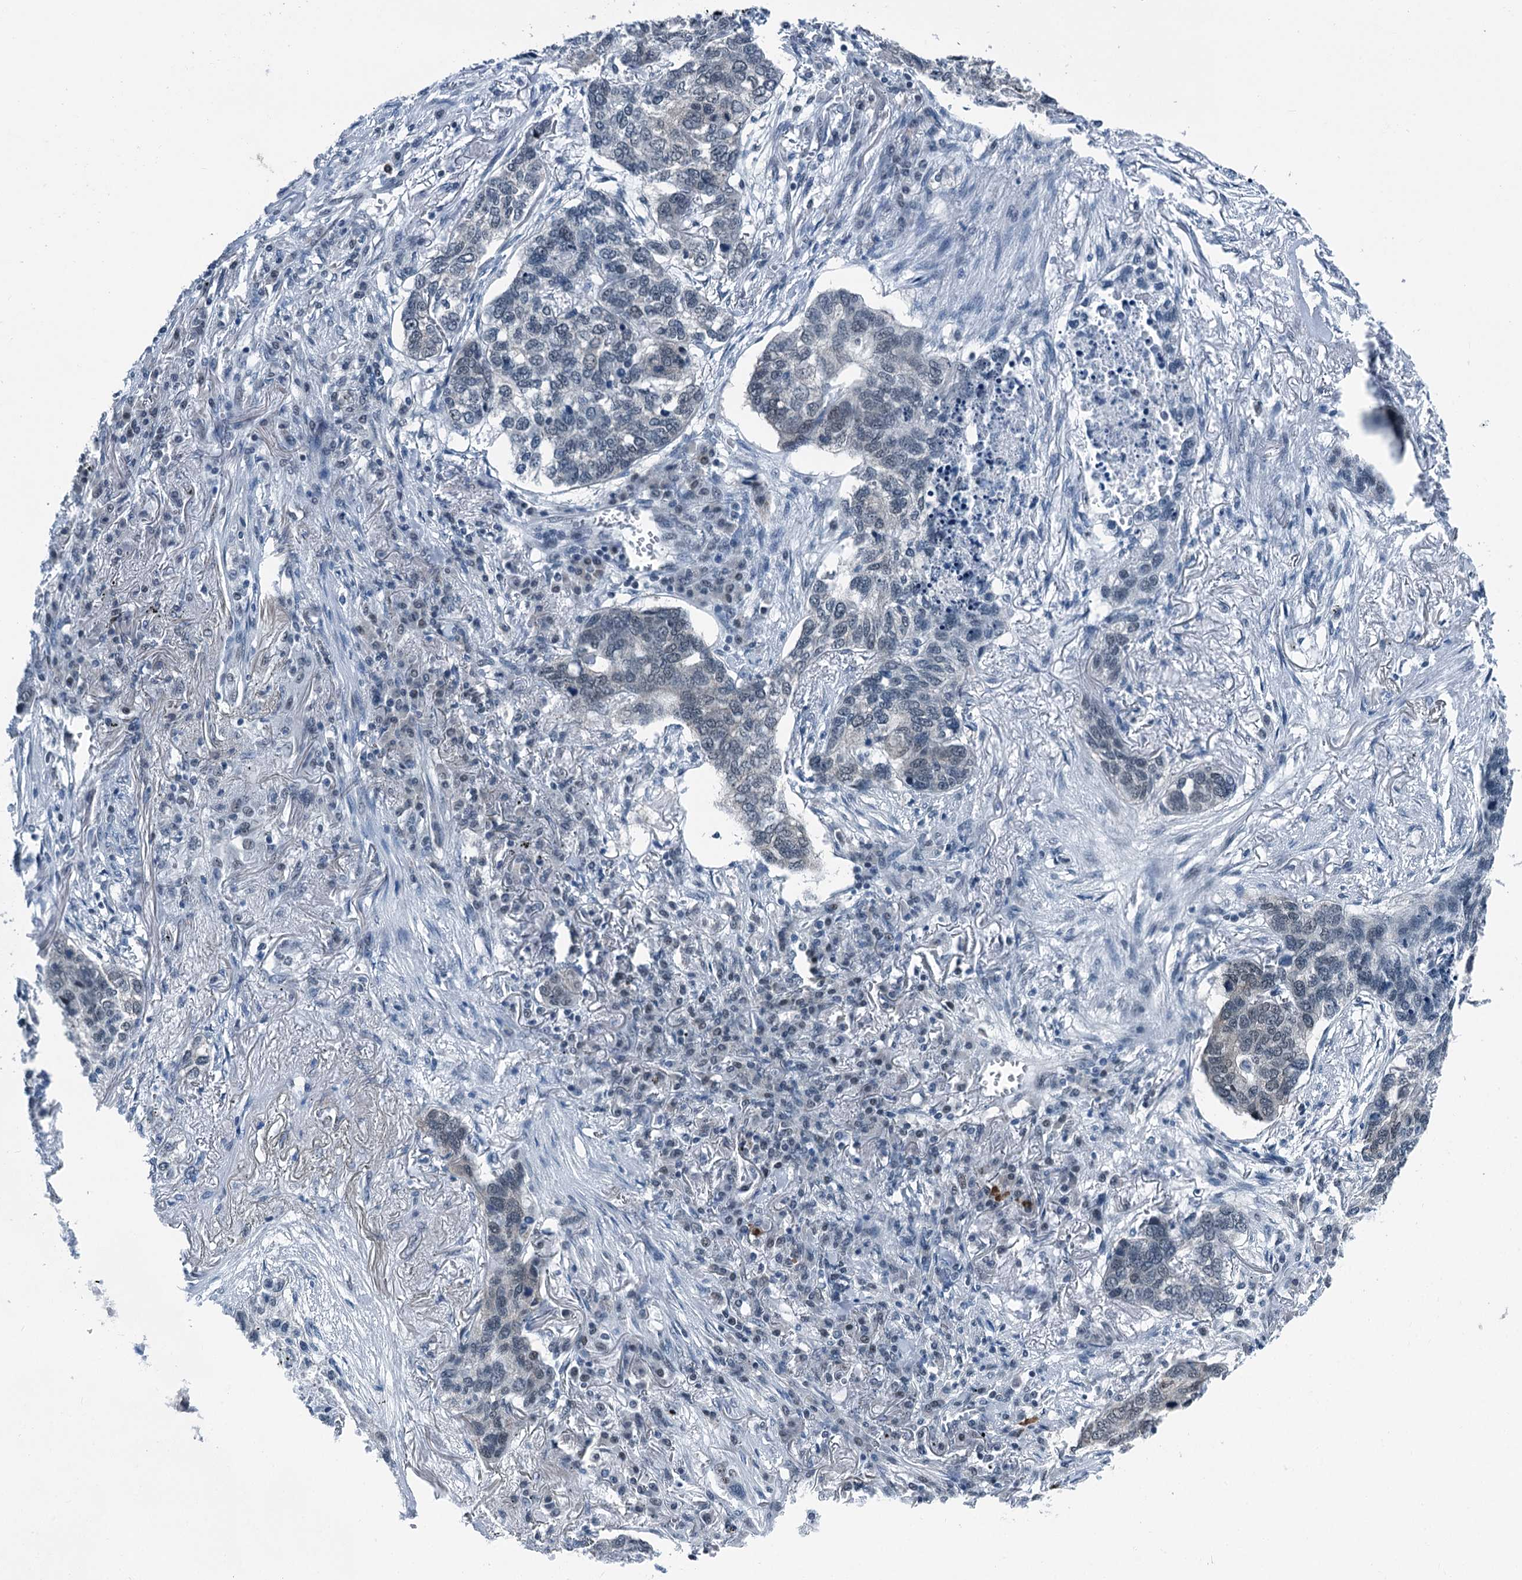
{"staining": {"intensity": "negative", "quantity": "none", "location": "none"}, "tissue": "lung cancer", "cell_type": "Tumor cells", "image_type": "cancer", "snomed": [{"axis": "morphology", "description": "Squamous cell carcinoma, NOS"}, {"axis": "topography", "description": "Lung"}], "caption": "Immunohistochemical staining of lung squamous cell carcinoma exhibits no significant staining in tumor cells. The staining was performed using DAB (3,3'-diaminobenzidine) to visualize the protein expression in brown, while the nuclei were stained in blue with hematoxylin (Magnification: 20x).", "gene": "TRPT1", "patient": {"sex": "female", "age": 63}}